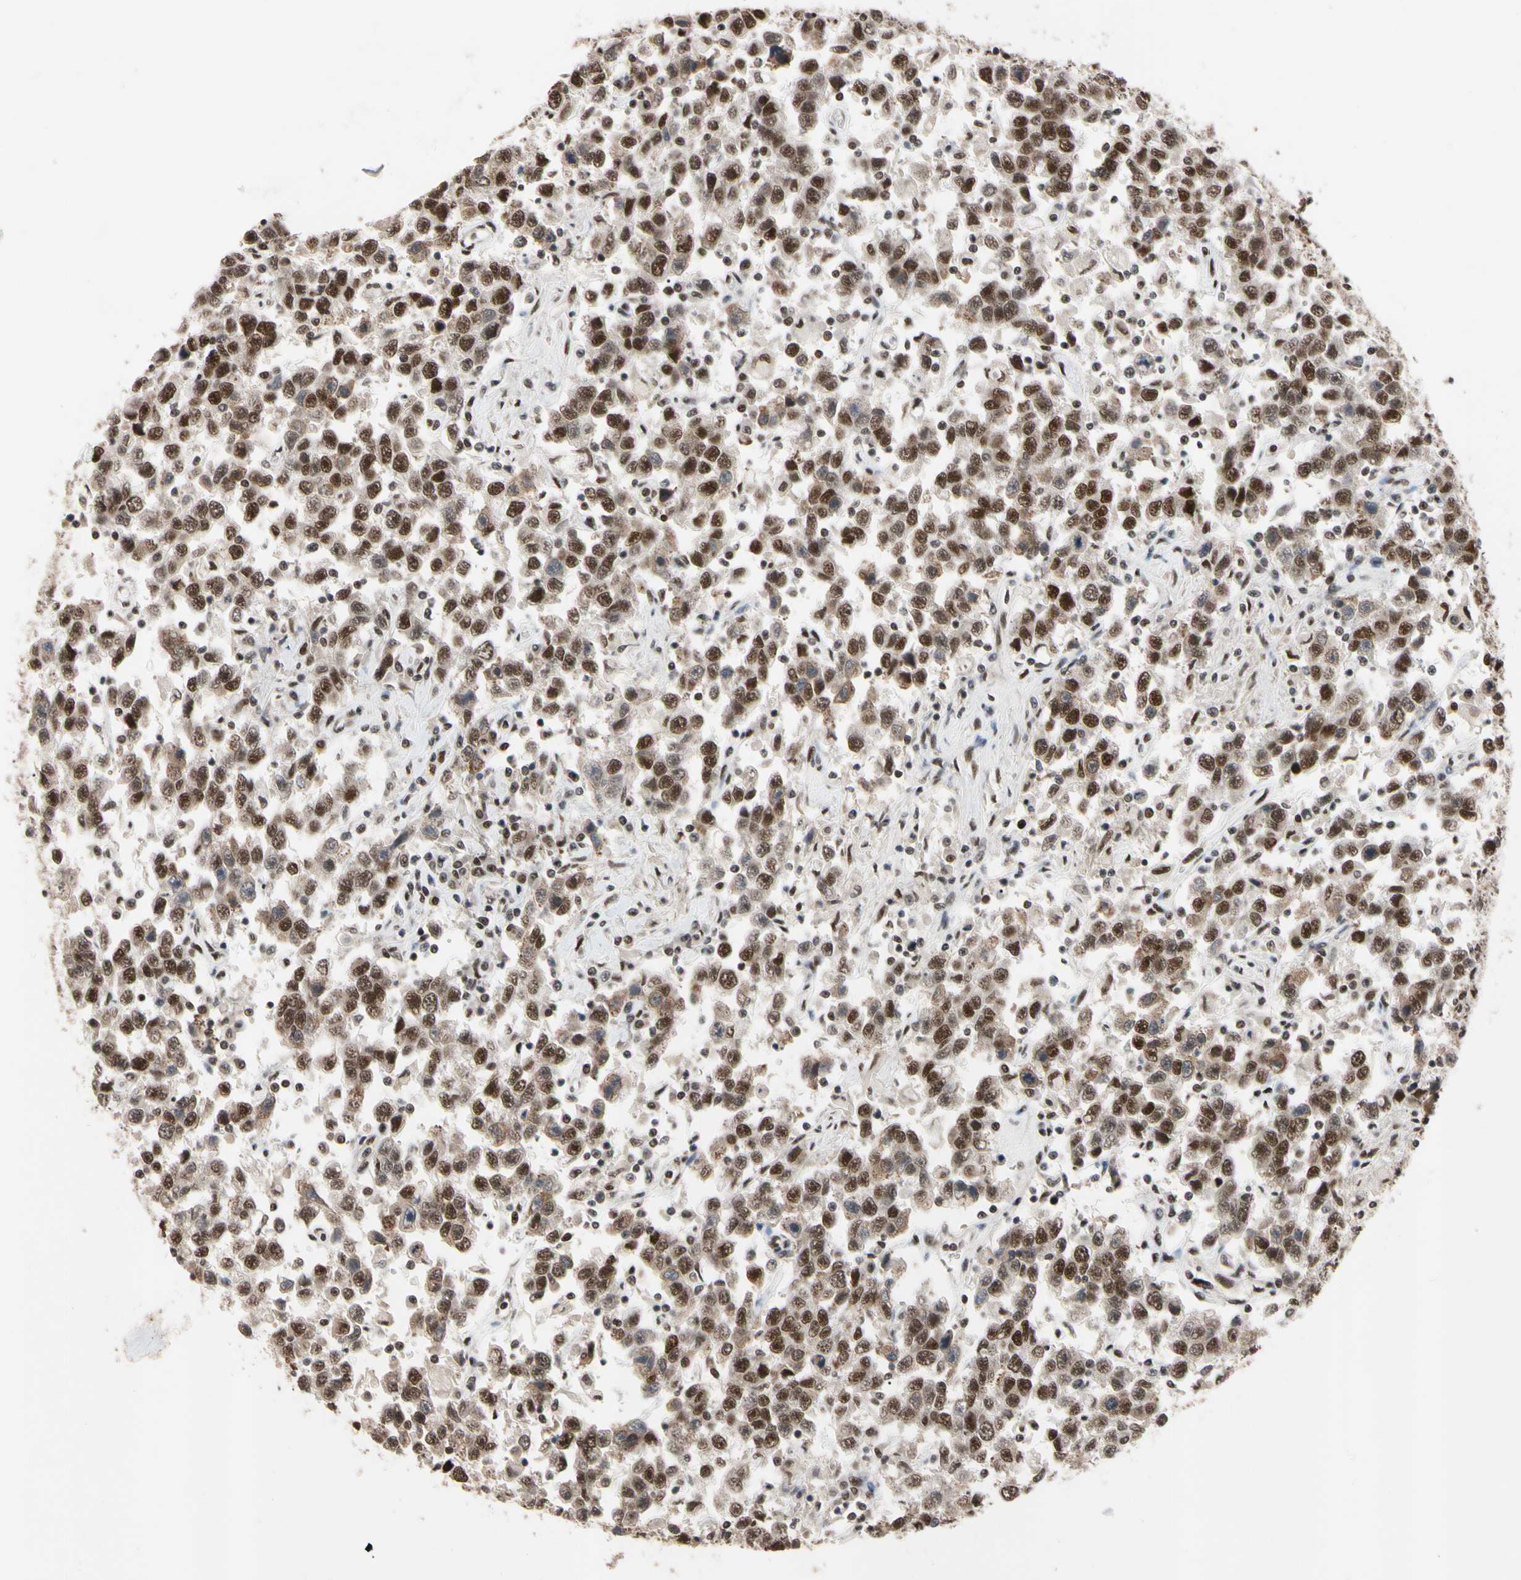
{"staining": {"intensity": "moderate", "quantity": ">75%", "location": "nuclear"}, "tissue": "testis cancer", "cell_type": "Tumor cells", "image_type": "cancer", "snomed": [{"axis": "morphology", "description": "Seminoma, NOS"}, {"axis": "topography", "description": "Testis"}], "caption": "This is an image of IHC staining of testis seminoma, which shows moderate positivity in the nuclear of tumor cells.", "gene": "FAM98B", "patient": {"sex": "male", "age": 41}}